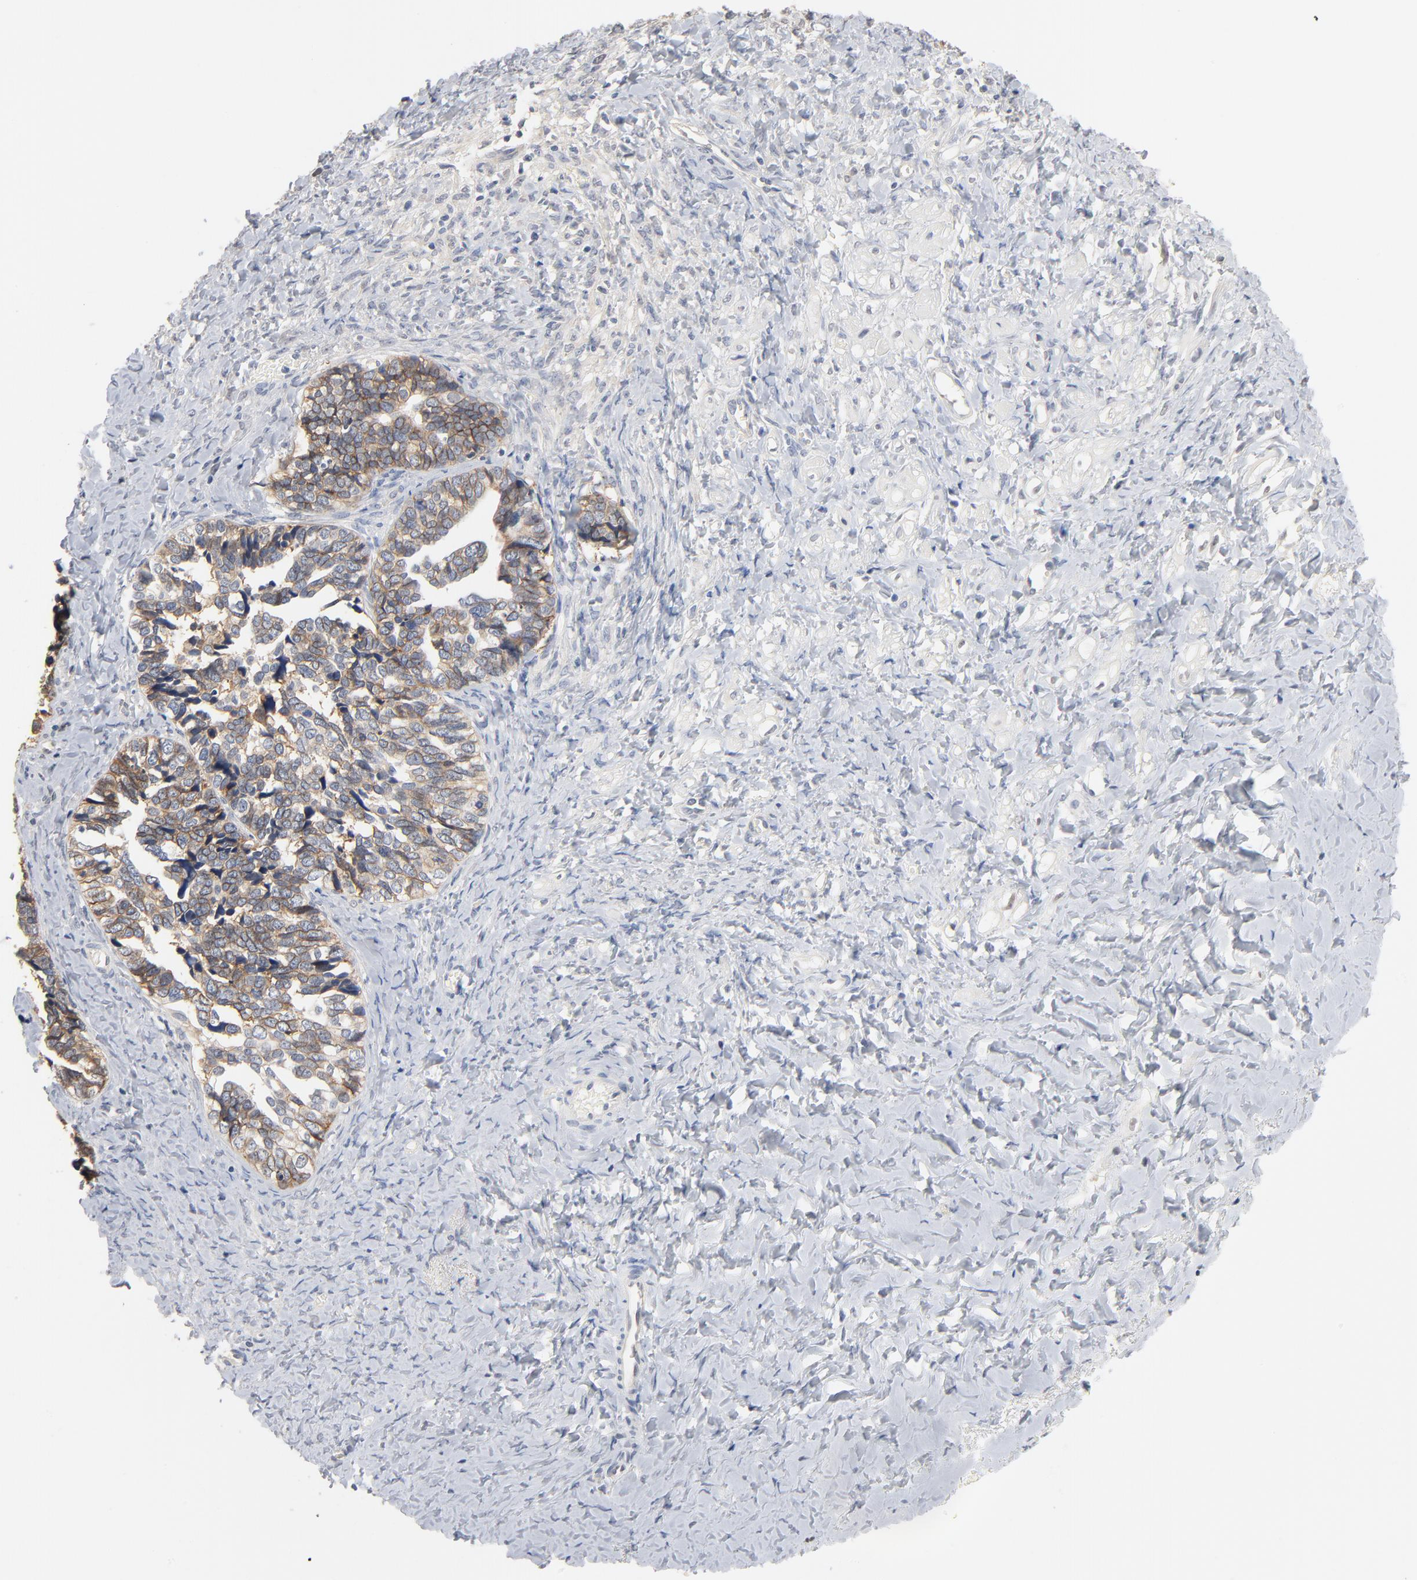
{"staining": {"intensity": "weak", "quantity": ">75%", "location": "cytoplasmic/membranous"}, "tissue": "ovarian cancer", "cell_type": "Tumor cells", "image_type": "cancer", "snomed": [{"axis": "morphology", "description": "Cystadenocarcinoma, serous, NOS"}, {"axis": "topography", "description": "Ovary"}], "caption": "This micrograph demonstrates ovarian serous cystadenocarcinoma stained with immunohistochemistry (IHC) to label a protein in brown. The cytoplasmic/membranous of tumor cells show weak positivity for the protein. Nuclei are counter-stained blue.", "gene": "EPCAM", "patient": {"sex": "female", "age": 77}}